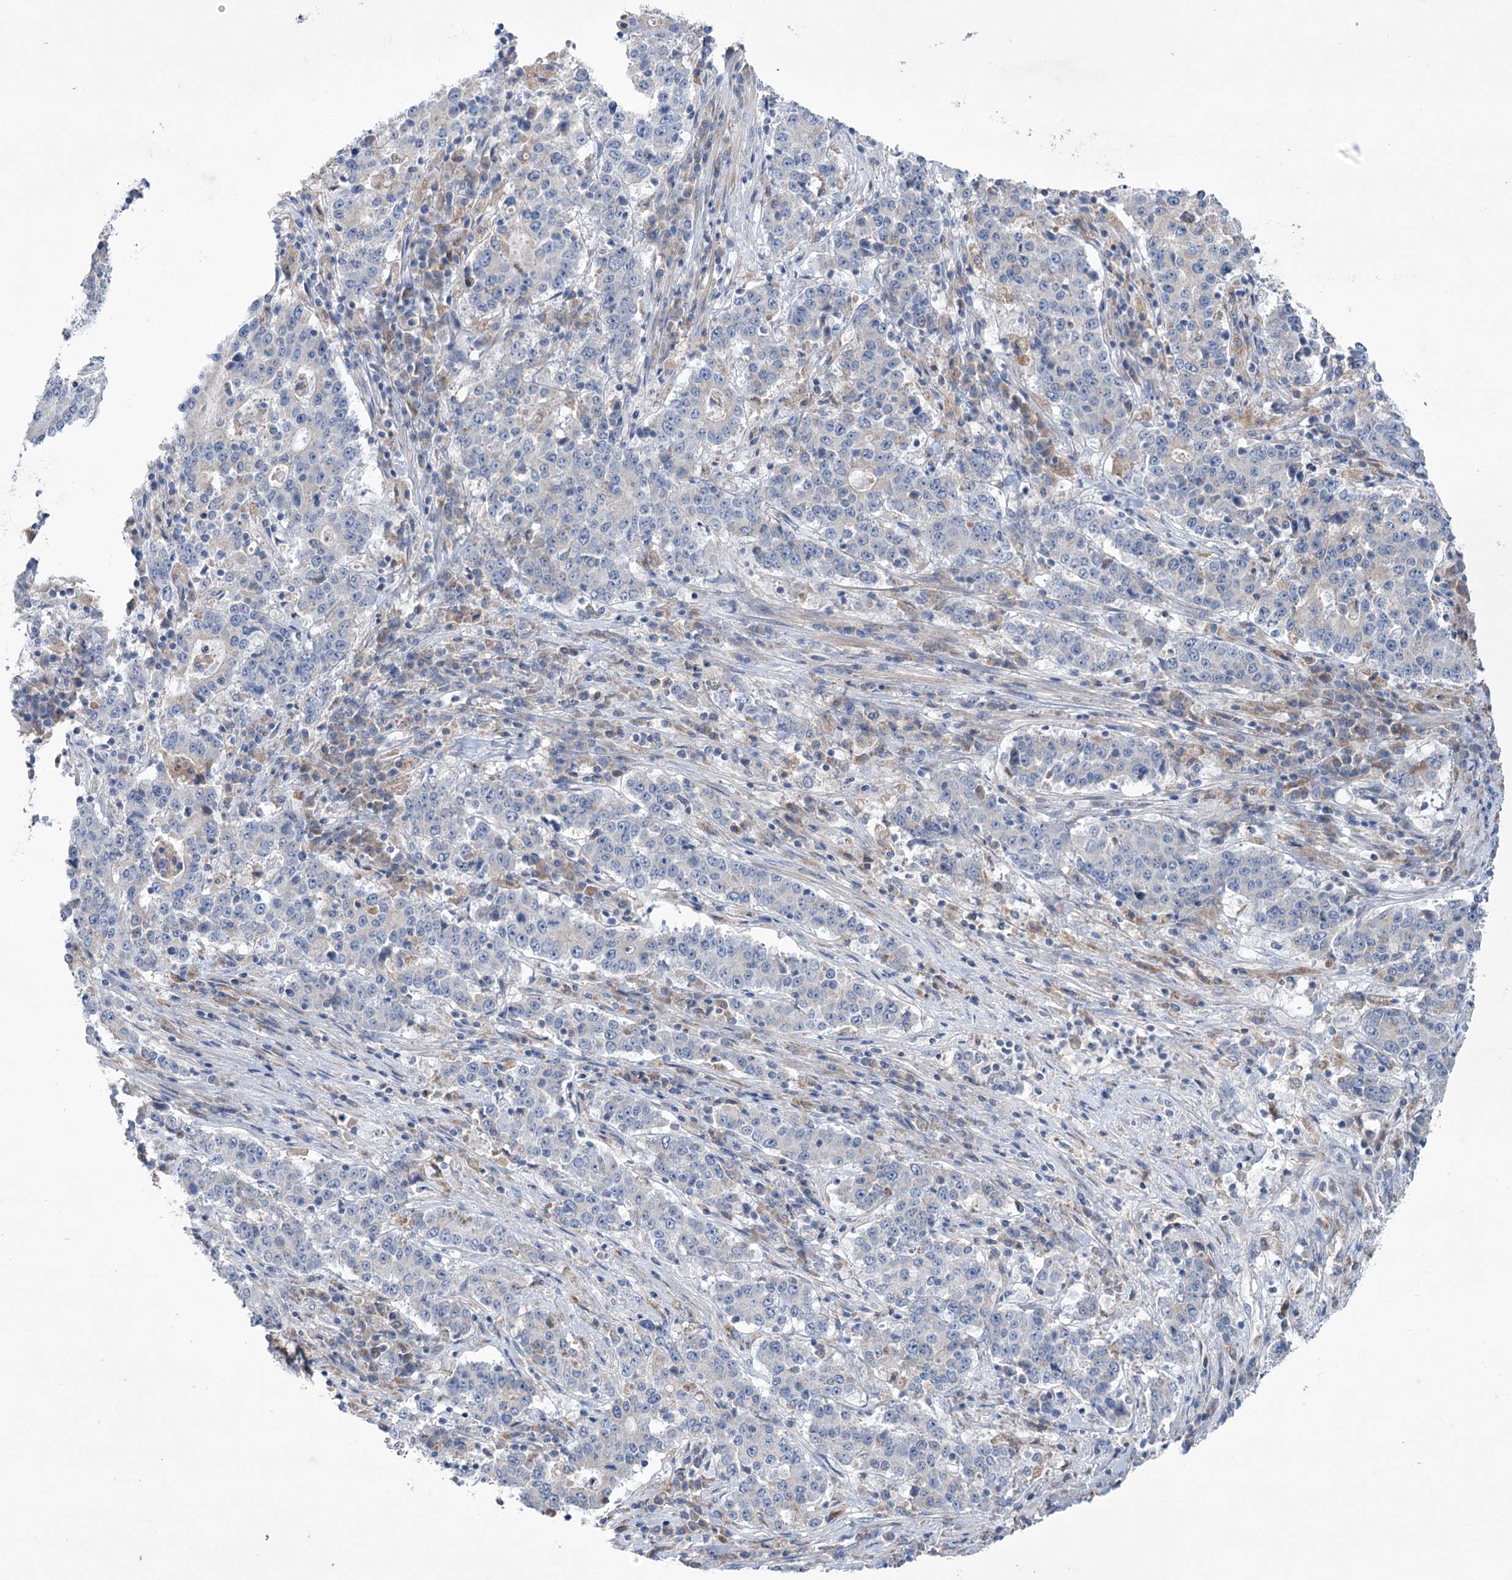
{"staining": {"intensity": "negative", "quantity": "none", "location": "none"}, "tissue": "stomach cancer", "cell_type": "Tumor cells", "image_type": "cancer", "snomed": [{"axis": "morphology", "description": "Adenocarcinoma, NOS"}, {"axis": "topography", "description": "Stomach"}], "caption": "Tumor cells show no significant positivity in stomach cancer.", "gene": "MTCH2", "patient": {"sex": "male", "age": 59}}